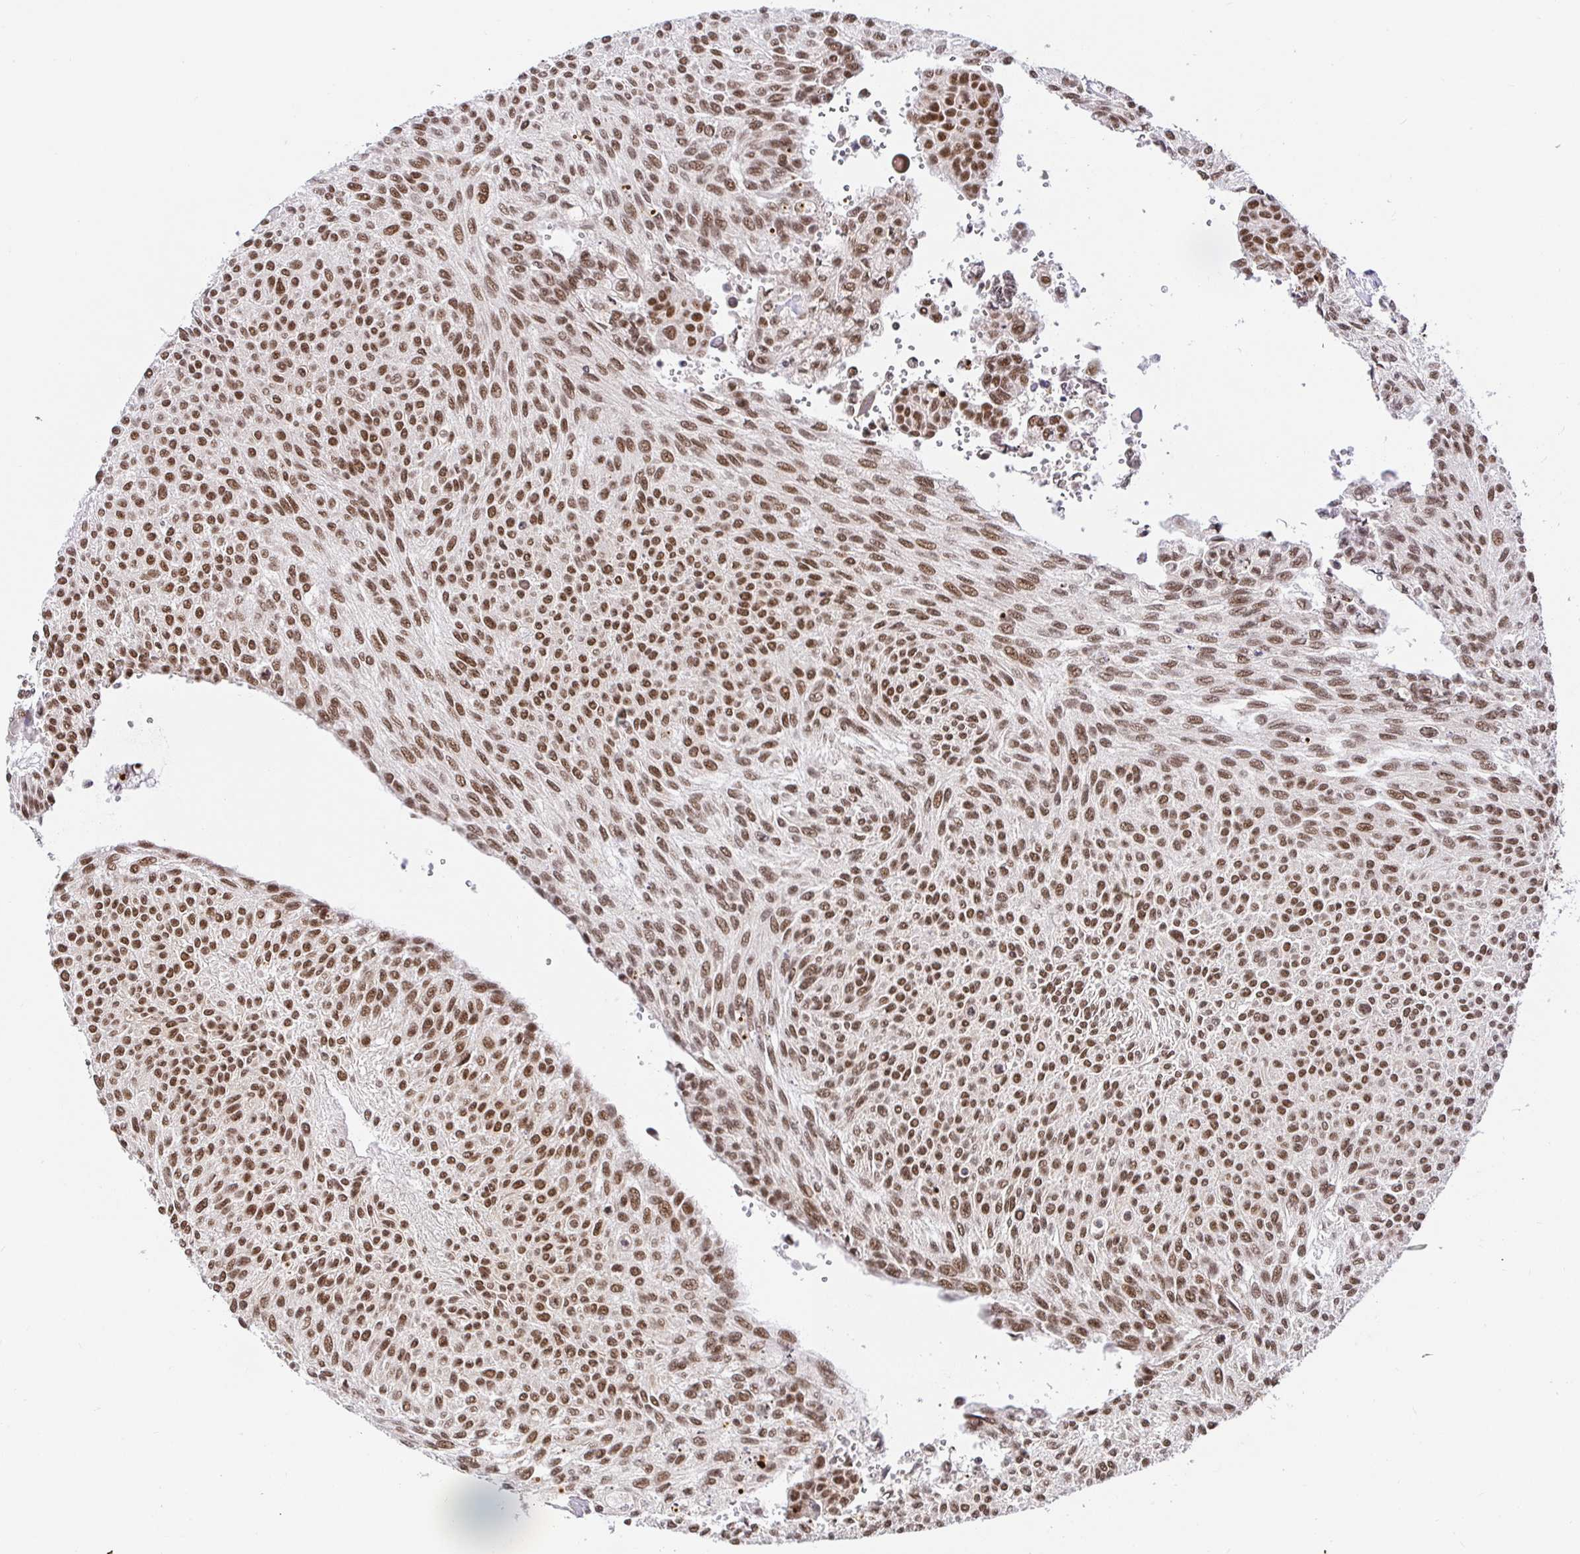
{"staining": {"intensity": "strong", "quantity": ">75%", "location": "nuclear"}, "tissue": "urothelial cancer", "cell_type": "Tumor cells", "image_type": "cancer", "snomed": [{"axis": "morphology", "description": "Urothelial carcinoma, NOS"}, {"axis": "topography", "description": "Urinary bladder"}], "caption": "Approximately >75% of tumor cells in human transitional cell carcinoma exhibit strong nuclear protein positivity as visualized by brown immunohistochemical staining.", "gene": "USF1", "patient": {"sex": "male", "age": 55}}